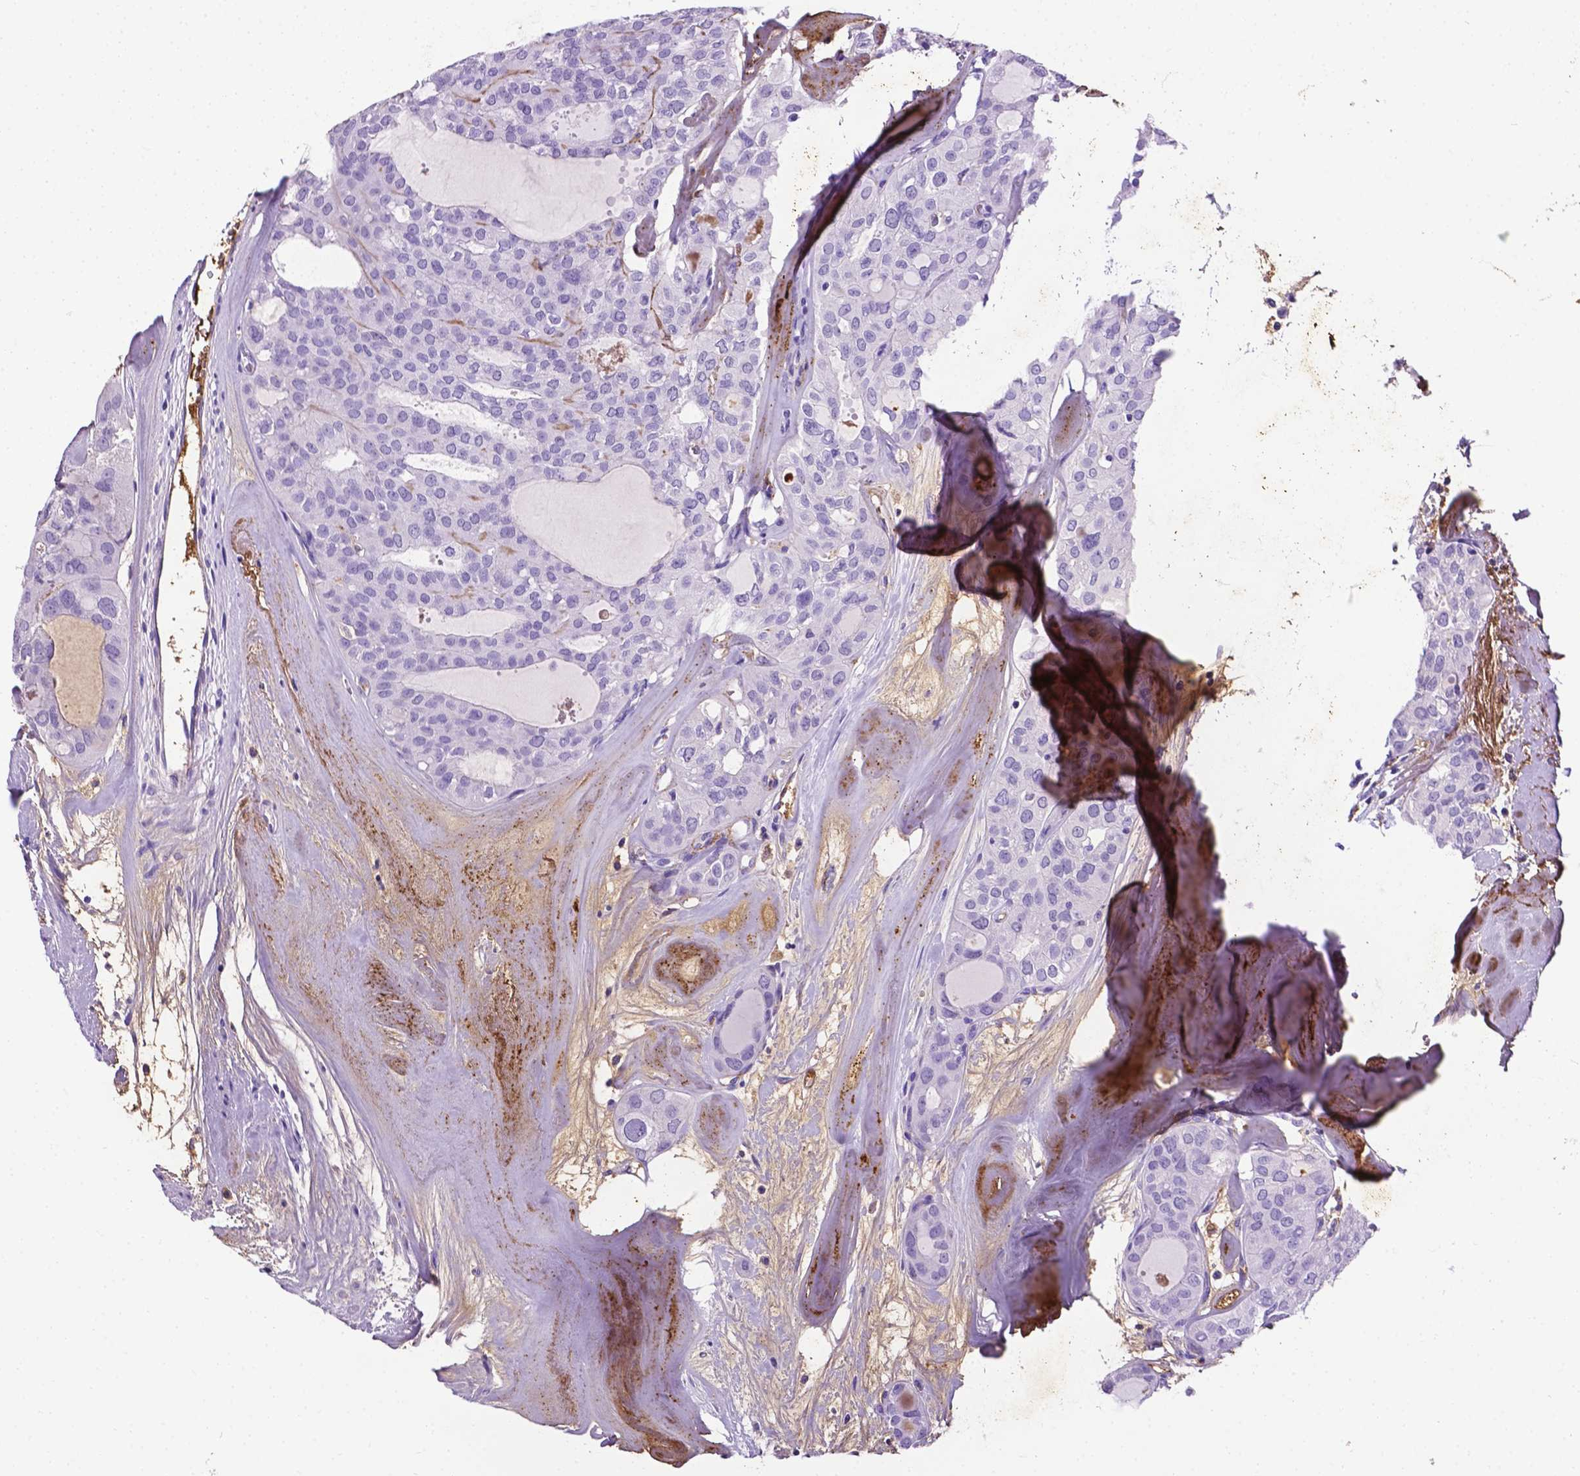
{"staining": {"intensity": "negative", "quantity": "none", "location": "none"}, "tissue": "thyroid cancer", "cell_type": "Tumor cells", "image_type": "cancer", "snomed": [{"axis": "morphology", "description": "Follicular adenoma carcinoma, NOS"}, {"axis": "topography", "description": "Thyroid gland"}], "caption": "Immunohistochemical staining of thyroid cancer reveals no significant expression in tumor cells. Brightfield microscopy of IHC stained with DAB (brown) and hematoxylin (blue), captured at high magnification.", "gene": "APOE", "patient": {"sex": "male", "age": 75}}